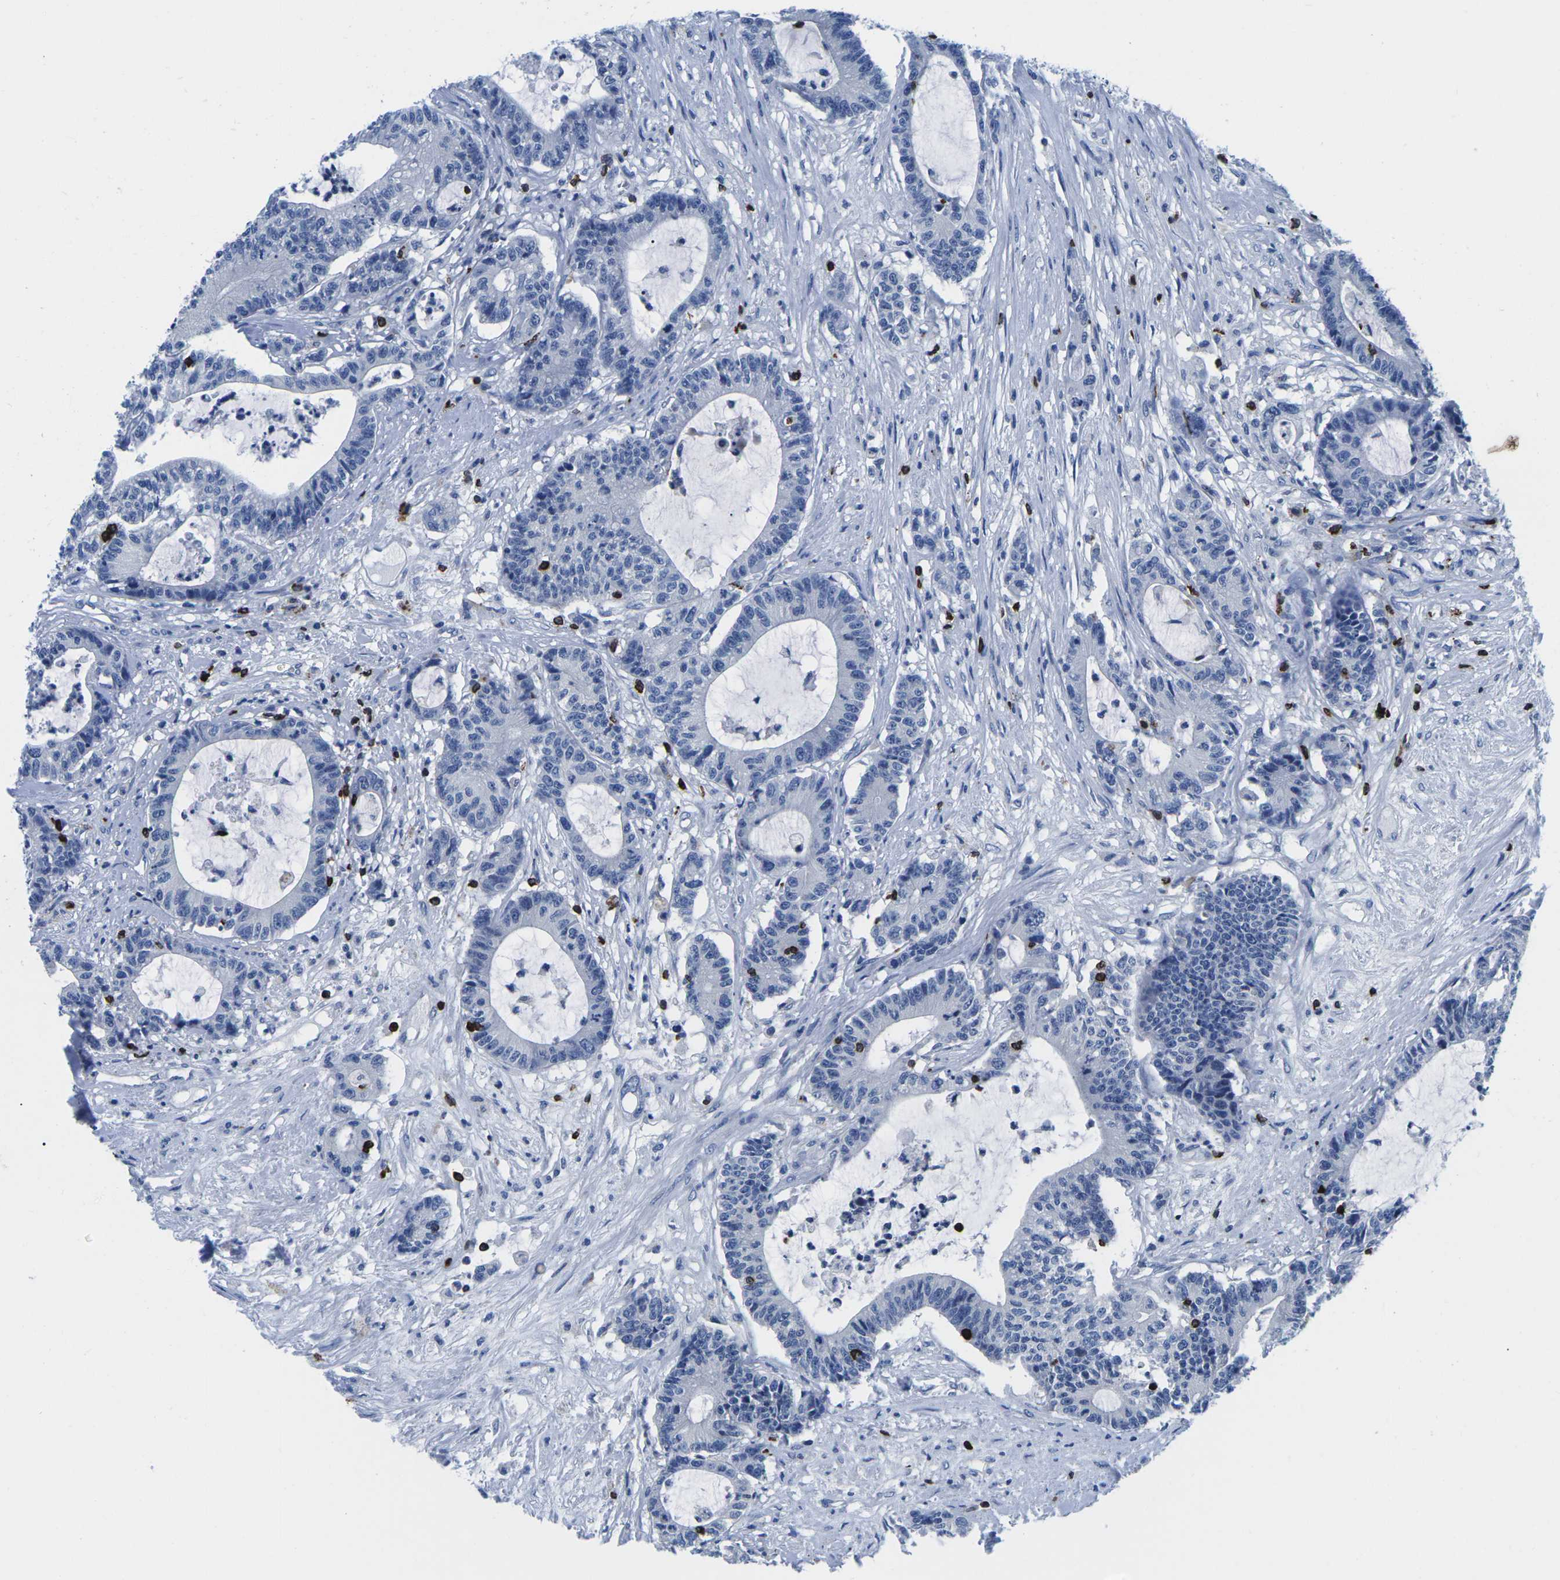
{"staining": {"intensity": "negative", "quantity": "none", "location": "none"}, "tissue": "colorectal cancer", "cell_type": "Tumor cells", "image_type": "cancer", "snomed": [{"axis": "morphology", "description": "Adenocarcinoma, NOS"}, {"axis": "topography", "description": "Colon"}], "caption": "A high-resolution histopathology image shows immunohistochemistry staining of colorectal cancer, which reveals no significant positivity in tumor cells.", "gene": "CTSW", "patient": {"sex": "female", "age": 84}}